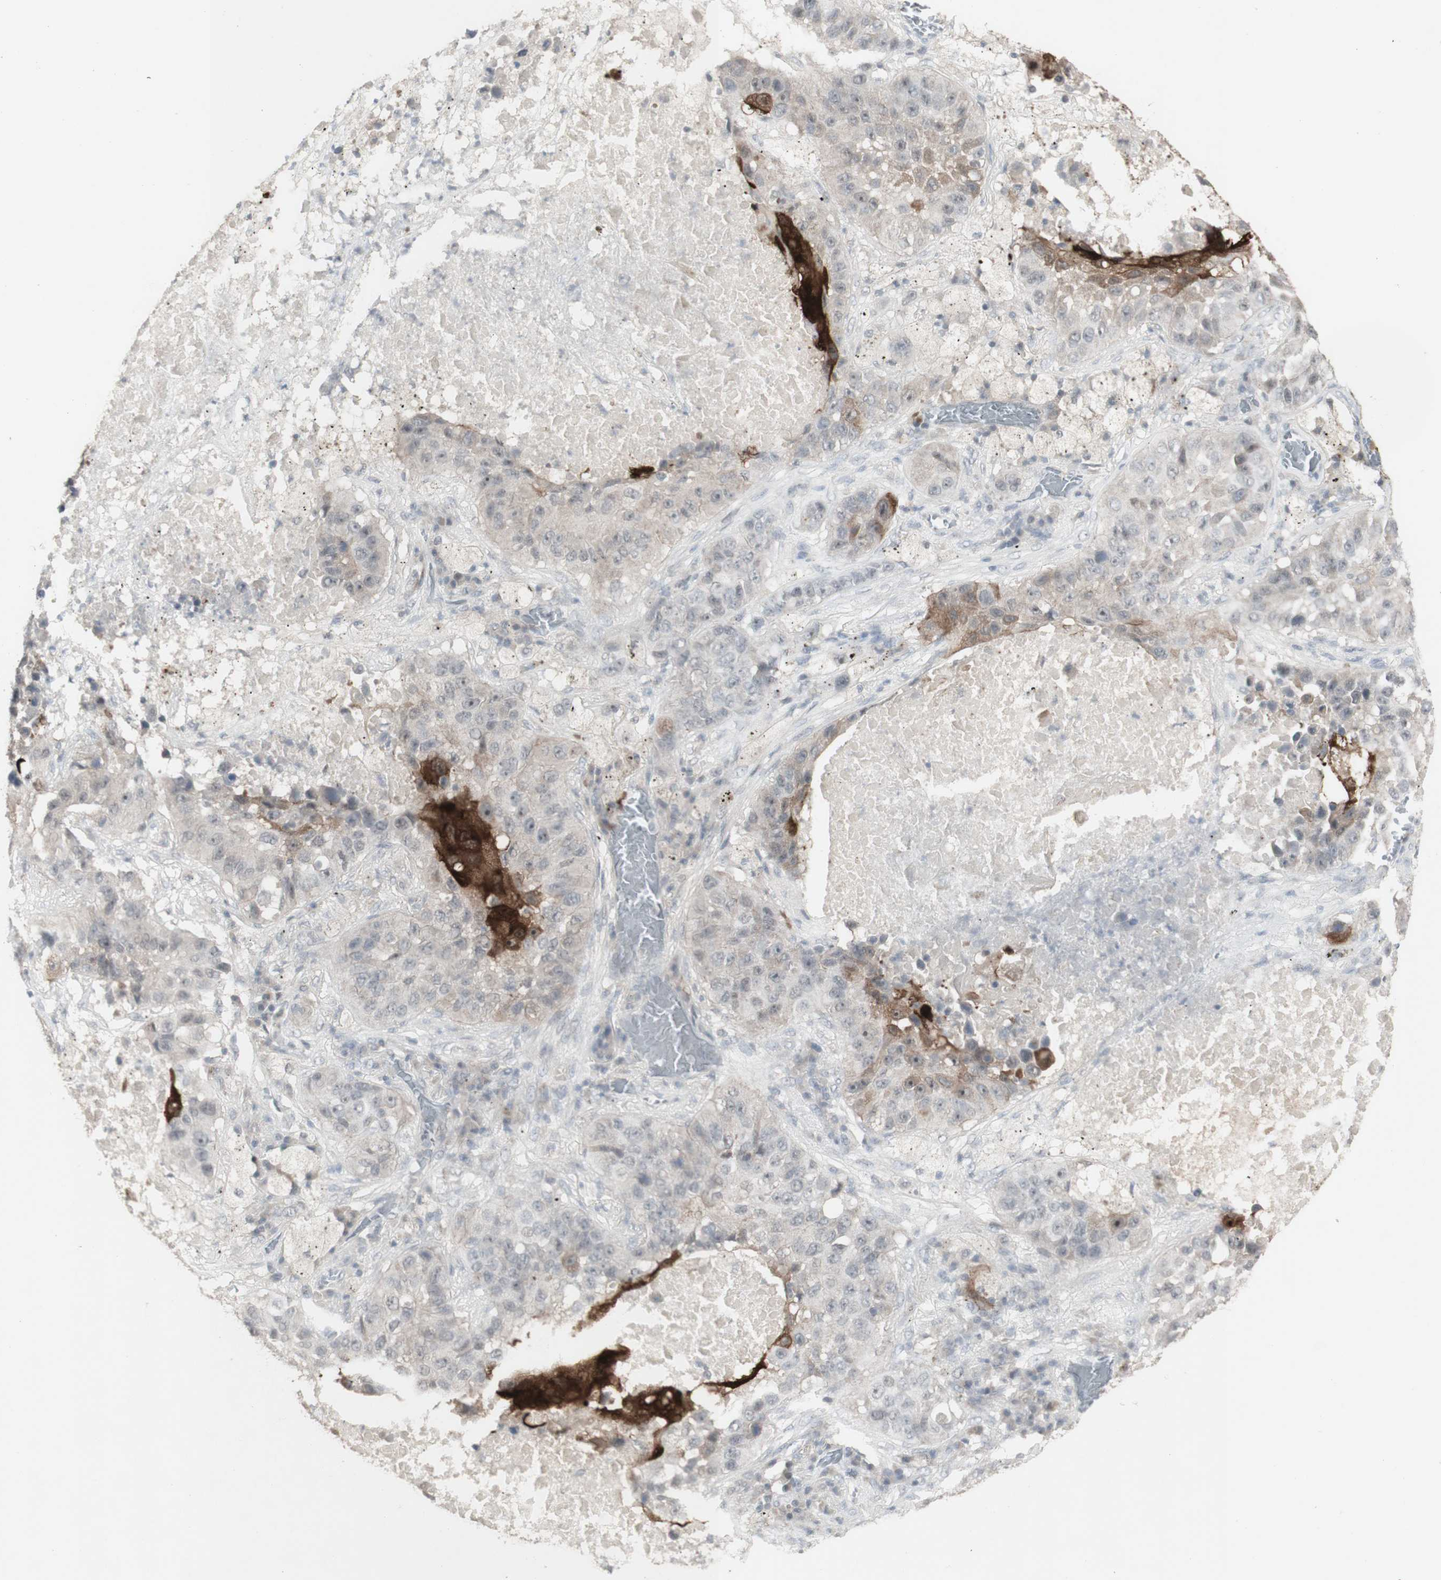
{"staining": {"intensity": "negative", "quantity": "none", "location": "none"}, "tissue": "lung cancer", "cell_type": "Tumor cells", "image_type": "cancer", "snomed": [{"axis": "morphology", "description": "Squamous cell carcinoma, NOS"}, {"axis": "topography", "description": "Lung"}], "caption": "Immunohistochemical staining of lung cancer displays no significant staining in tumor cells.", "gene": "C1orf116", "patient": {"sex": "male", "age": 57}}